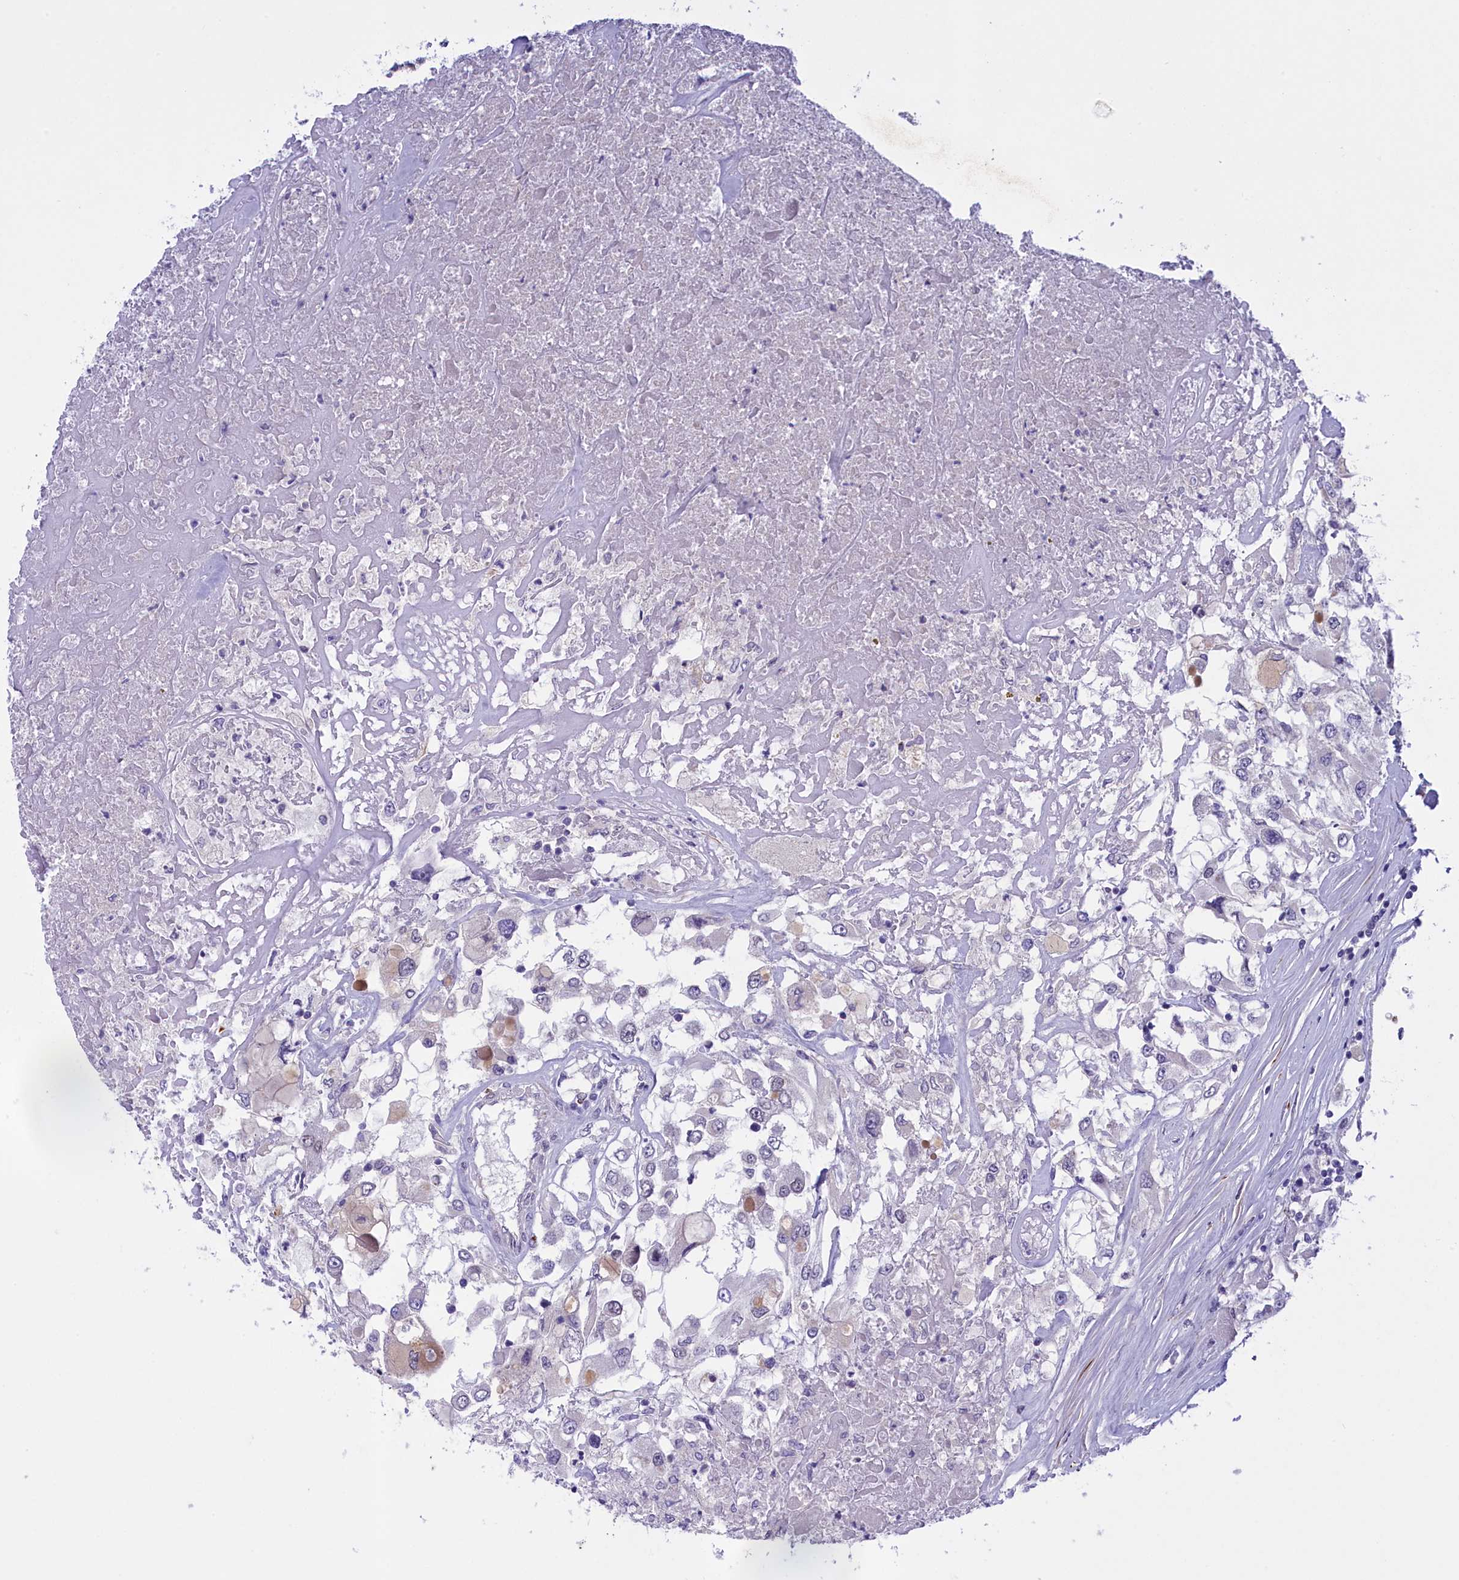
{"staining": {"intensity": "negative", "quantity": "none", "location": "none"}, "tissue": "renal cancer", "cell_type": "Tumor cells", "image_type": "cancer", "snomed": [{"axis": "morphology", "description": "Adenocarcinoma, NOS"}, {"axis": "topography", "description": "Kidney"}], "caption": "A histopathology image of human adenocarcinoma (renal) is negative for staining in tumor cells.", "gene": "FAM149B1", "patient": {"sex": "female", "age": 52}}